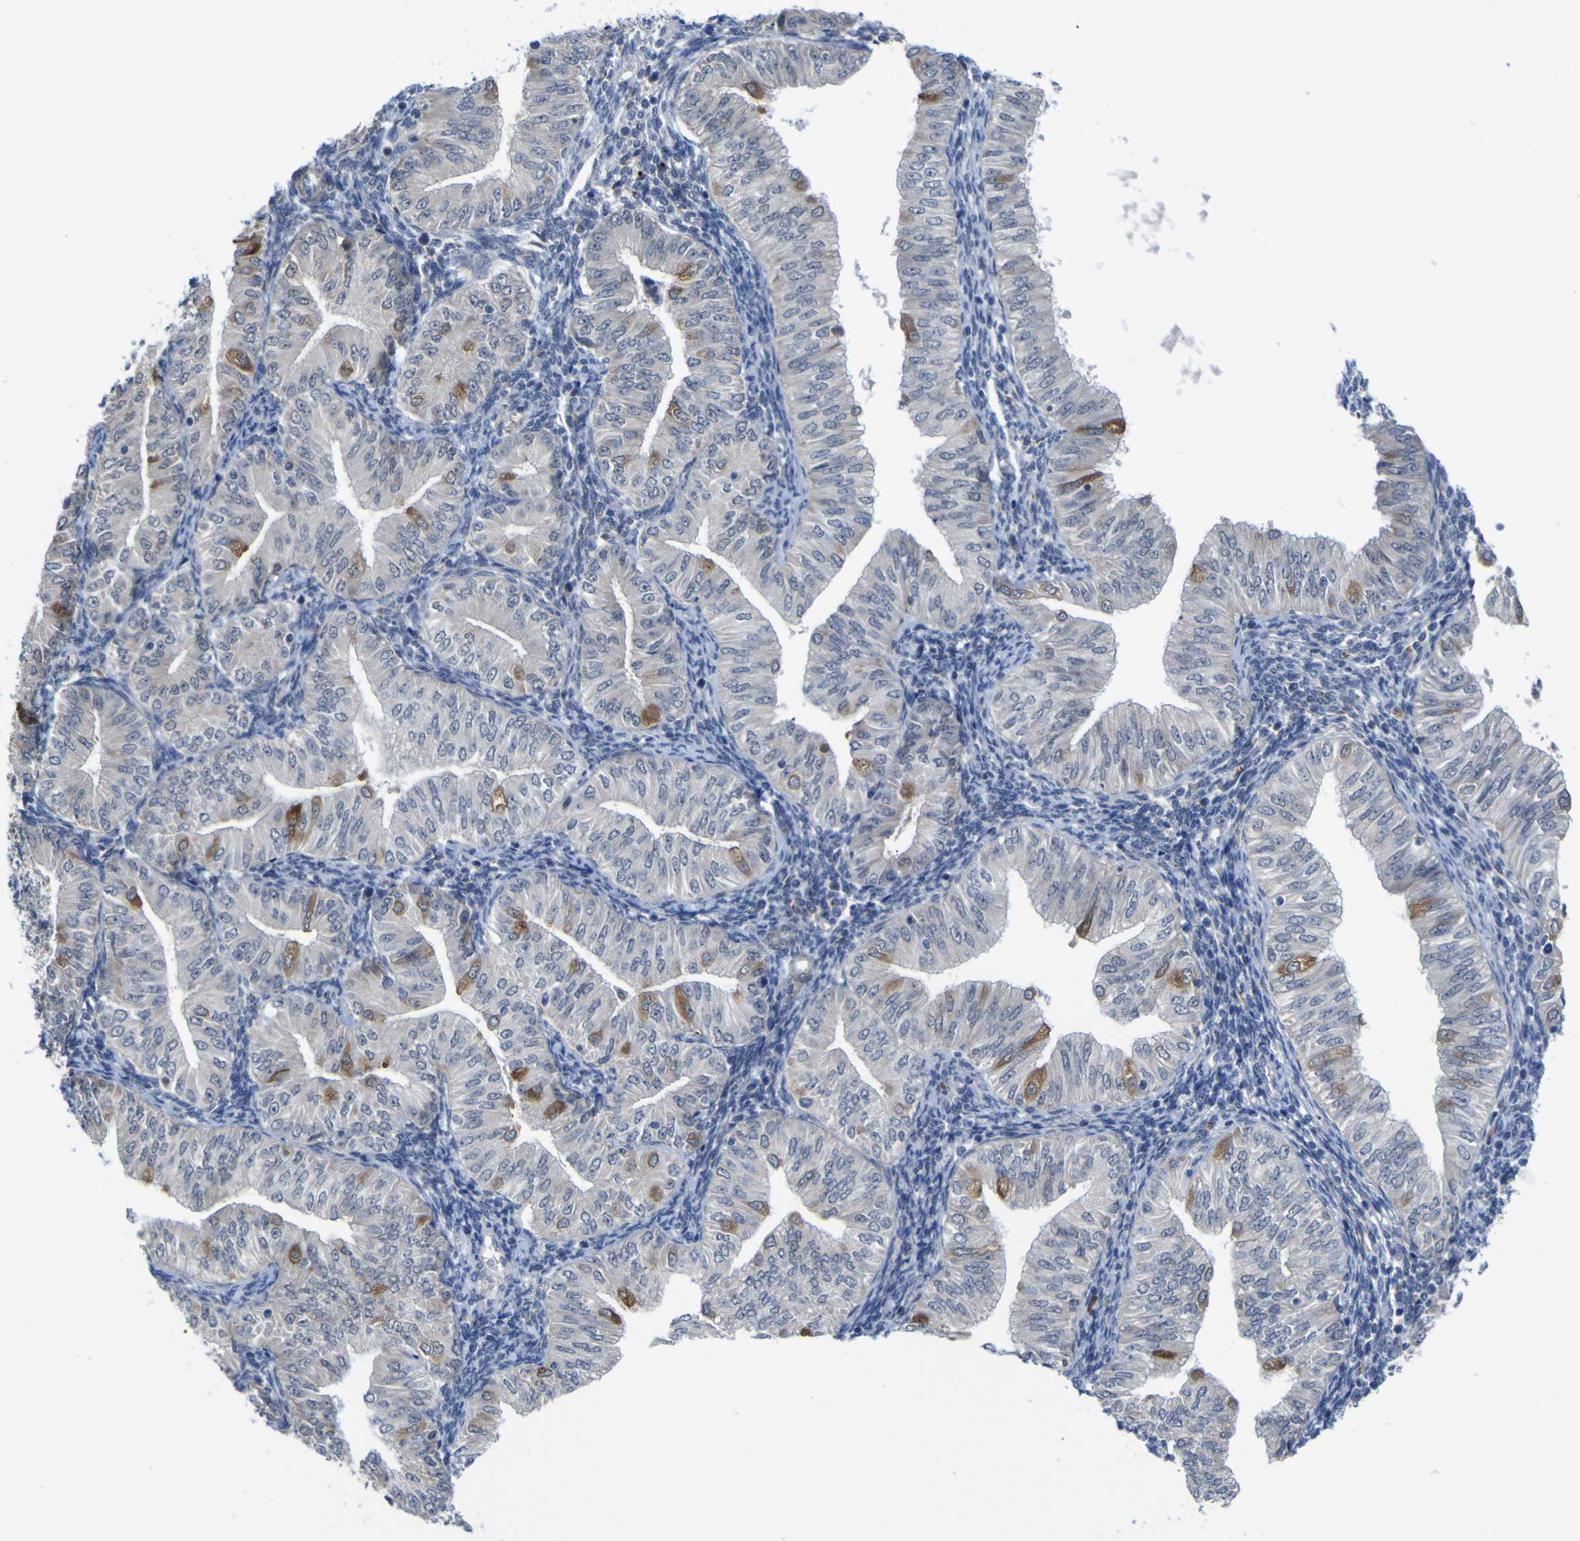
{"staining": {"intensity": "moderate", "quantity": "<25%", "location": "cytoplasmic/membranous"}, "tissue": "endometrial cancer", "cell_type": "Tumor cells", "image_type": "cancer", "snomed": [{"axis": "morphology", "description": "Normal tissue, NOS"}, {"axis": "morphology", "description": "Adenocarcinoma, NOS"}, {"axis": "topography", "description": "Endometrium"}], "caption": "This micrograph shows immunohistochemistry (IHC) staining of human adenocarcinoma (endometrial), with low moderate cytoplasmic/membranous positivity in about <25% of tumor cells.", "gene": "TNFRSF11A", "patient": {"sex": "female", "age": 53}}